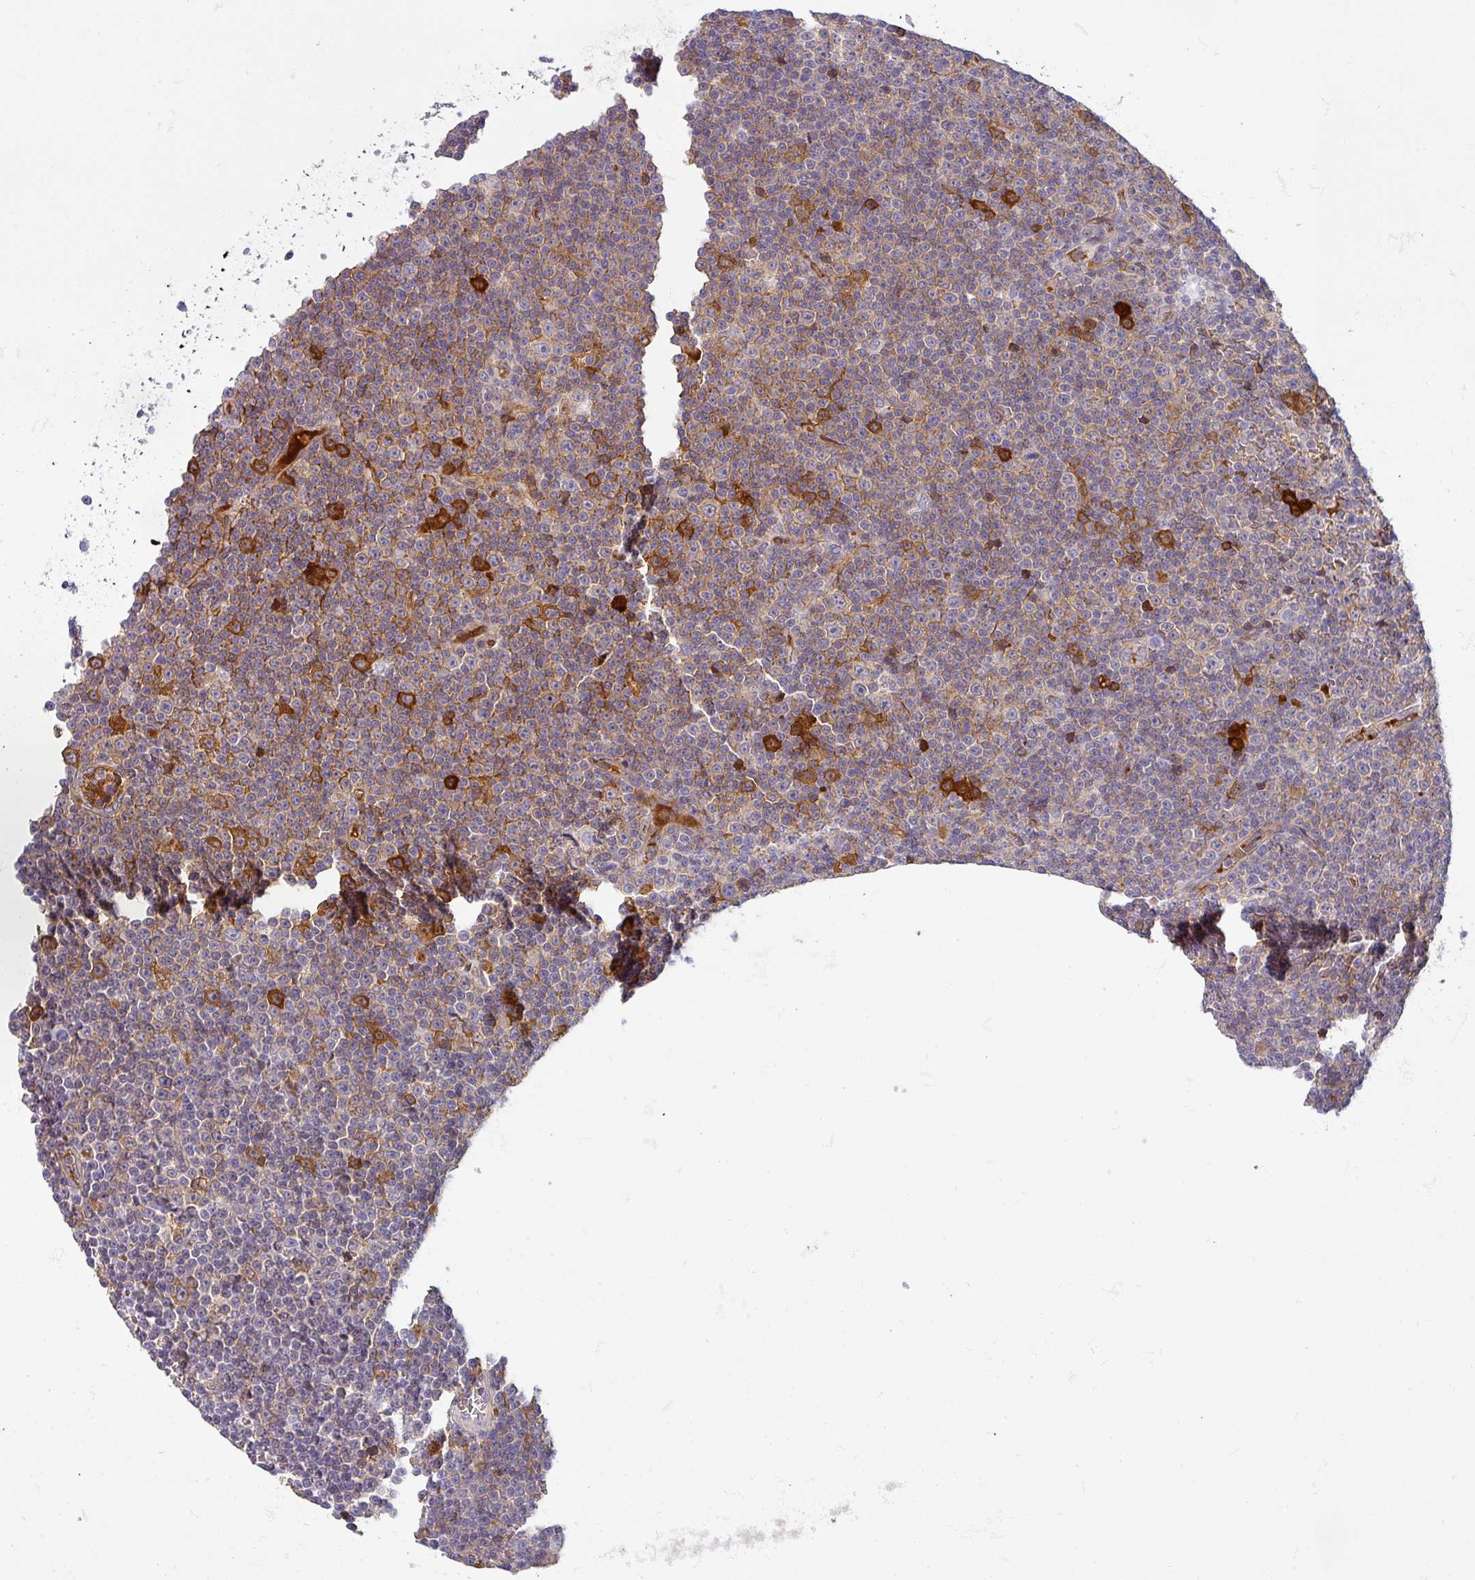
{"staining": {"intensity": "moderate", "quantity": "25%-75%", "location": "cytoplasmic/membranous"}, "tissue": "lymphoma", "cell_type": "Tumor cells", "image_type": "cancer", "snomed": [{"axis": "morphology", "description": "Malignant lymphoma, non-Hodgkin's type, Low grade"}, {"axis": "topography", "description": "Lymph node"}], "caption": "High-power microscopy captured an IHC image of malignant lymphoma, non-Hodgkin's type (low-grade), revealing moderate cytoplasmic/membranous staining in approximately 25%-75% of tumor cells.", "gene": "BTLA", "patient": {"sex": "female", "age": 67}}